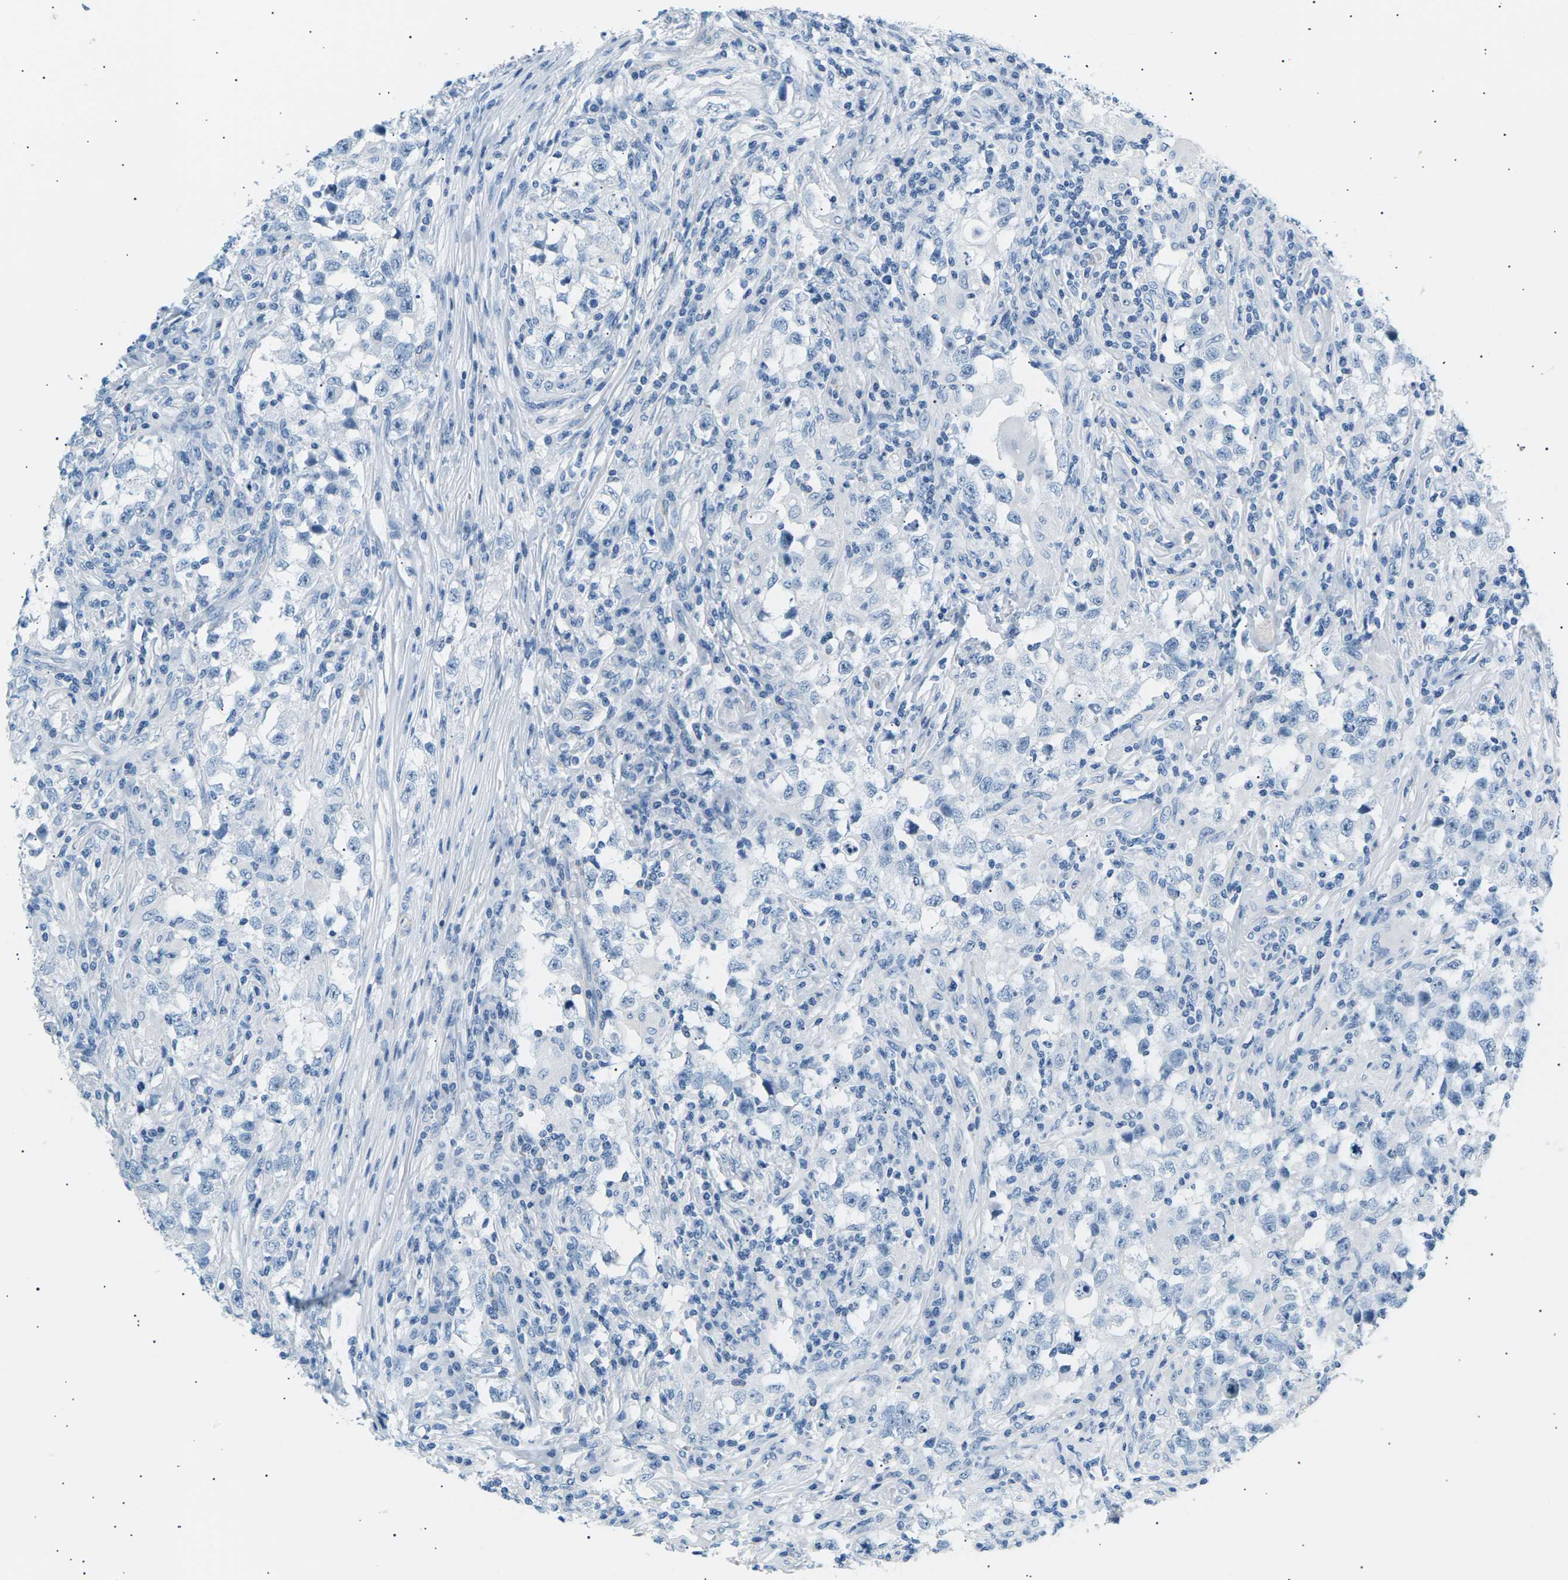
{"staining": {"intensity": "negative", "quantity": "none", "location": "none"}, "tissue": "testis cancer", "cell_type": "Tumor cells", "image_type": "cancer", "snomed": [{"axis": "morphology", "description": "Carcinoma, Embryonal, NOS"}, {"axis": "topography", "description": "Testis"}], "caption": "This photomicrograph is of embryonal carcinoma (testis) stained with IHC to label a protein in brown with the nuclei are counter-stained blue. There is no positivity in tumor cells. (IHC, brightfield microscopy, high magnification).", "gene": "SEPTIN5", "patient": {"sex": "male", "age": 21}}